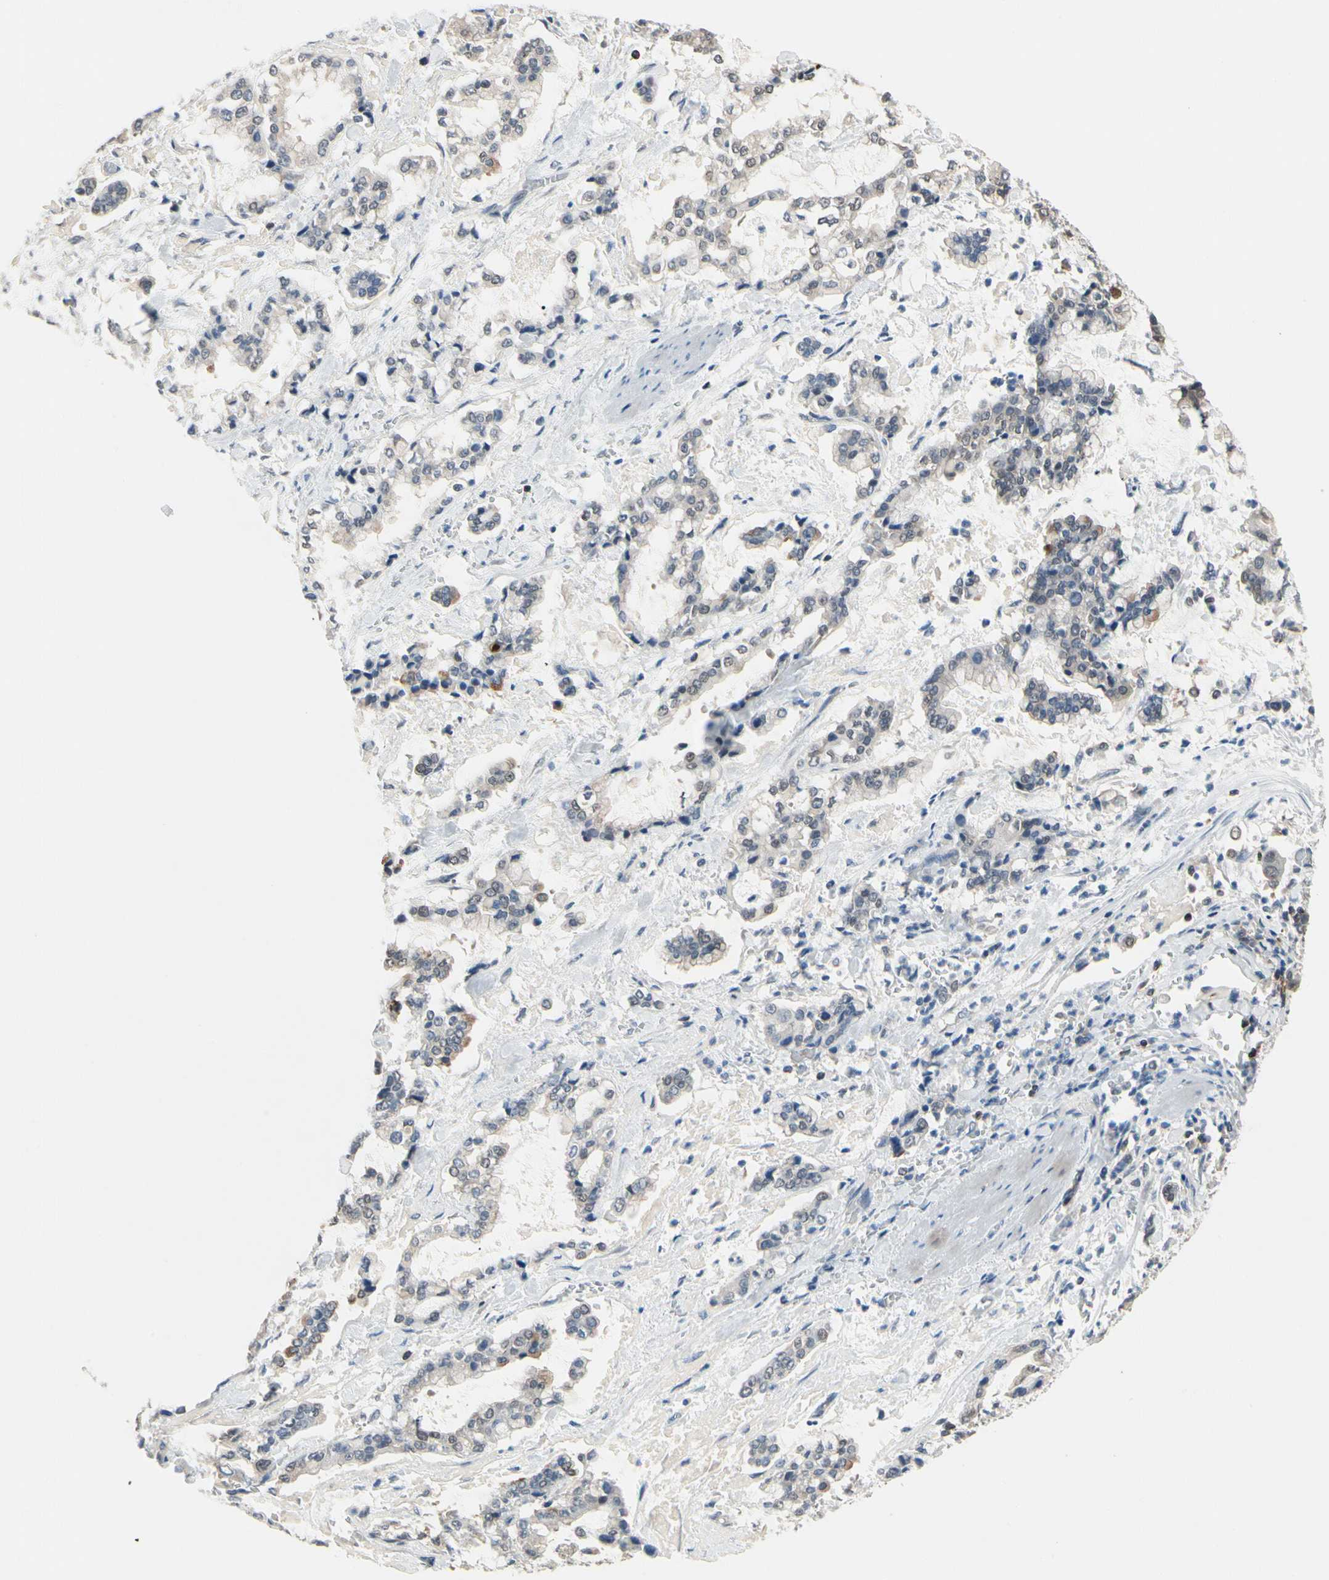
{"staining": {"intensity": "weak", "quantity": "<25%", "location": "cytoplasmic/membranous"}, "tissue": "stomach cancer", "cell_type": "Tumor cells", "image_type": "cancer", "snomed": [{"axis": "morphology", "description": "Normal tissue, NOS"}, {"axis": "morphology", "description": "Adenocarcinoma, NOS"}, {"axis": "topography", "description": "Stomach, upper"}, {"axis": "topography", "description": "Stomach"}], "caption": "Photomicrograph shows no significant protein expression in tumor cells of stomach cancer (adenocarcinoma).", "gene": "NFATC2", "patient": {"sex": "male", "age": 76}}